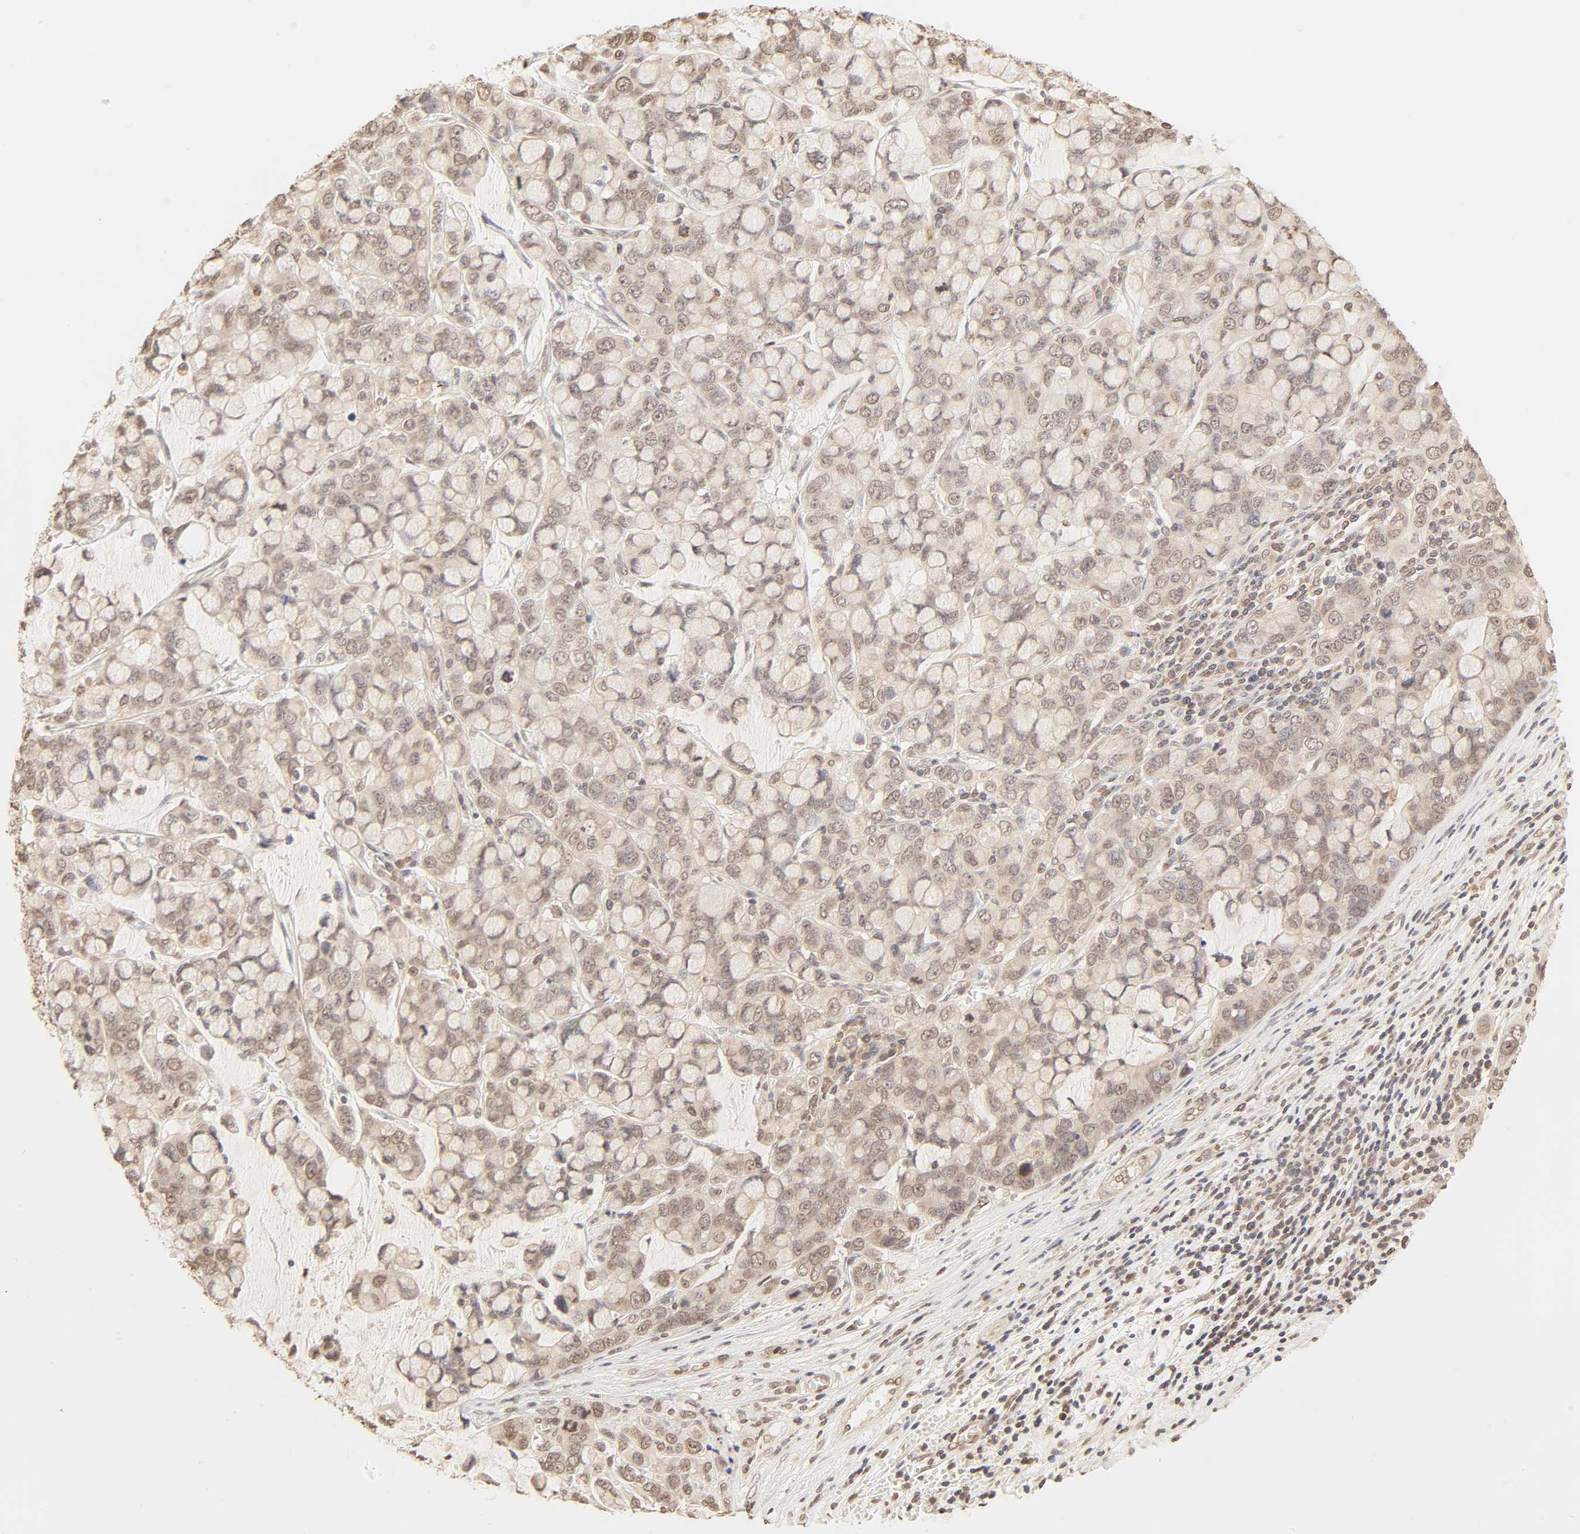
{"staining": {"intensity": "moderate", "quantity": ">75%", "location": "cytoplasmic/membranous,nuclear"}, "tissue": "stomach cancer", "cell_type": "Tumor cells", "image_type": "cancer", "snomed": [{"axis": "morphology", "description": "Adenocarcinoma, NOS"}, {"axis": "topography", "description": "Stomach, lower"}], "caption": "IHC histopathology image of human stomach adenocarcinoma stained for a protein (brown), which demonstrates medium levels of moderate cytoplasmic/membranous and nuclear staining in about >75% of tumor cells.", "gene": "TBL1X", "patient": {"sex": "male", "age": 84}}